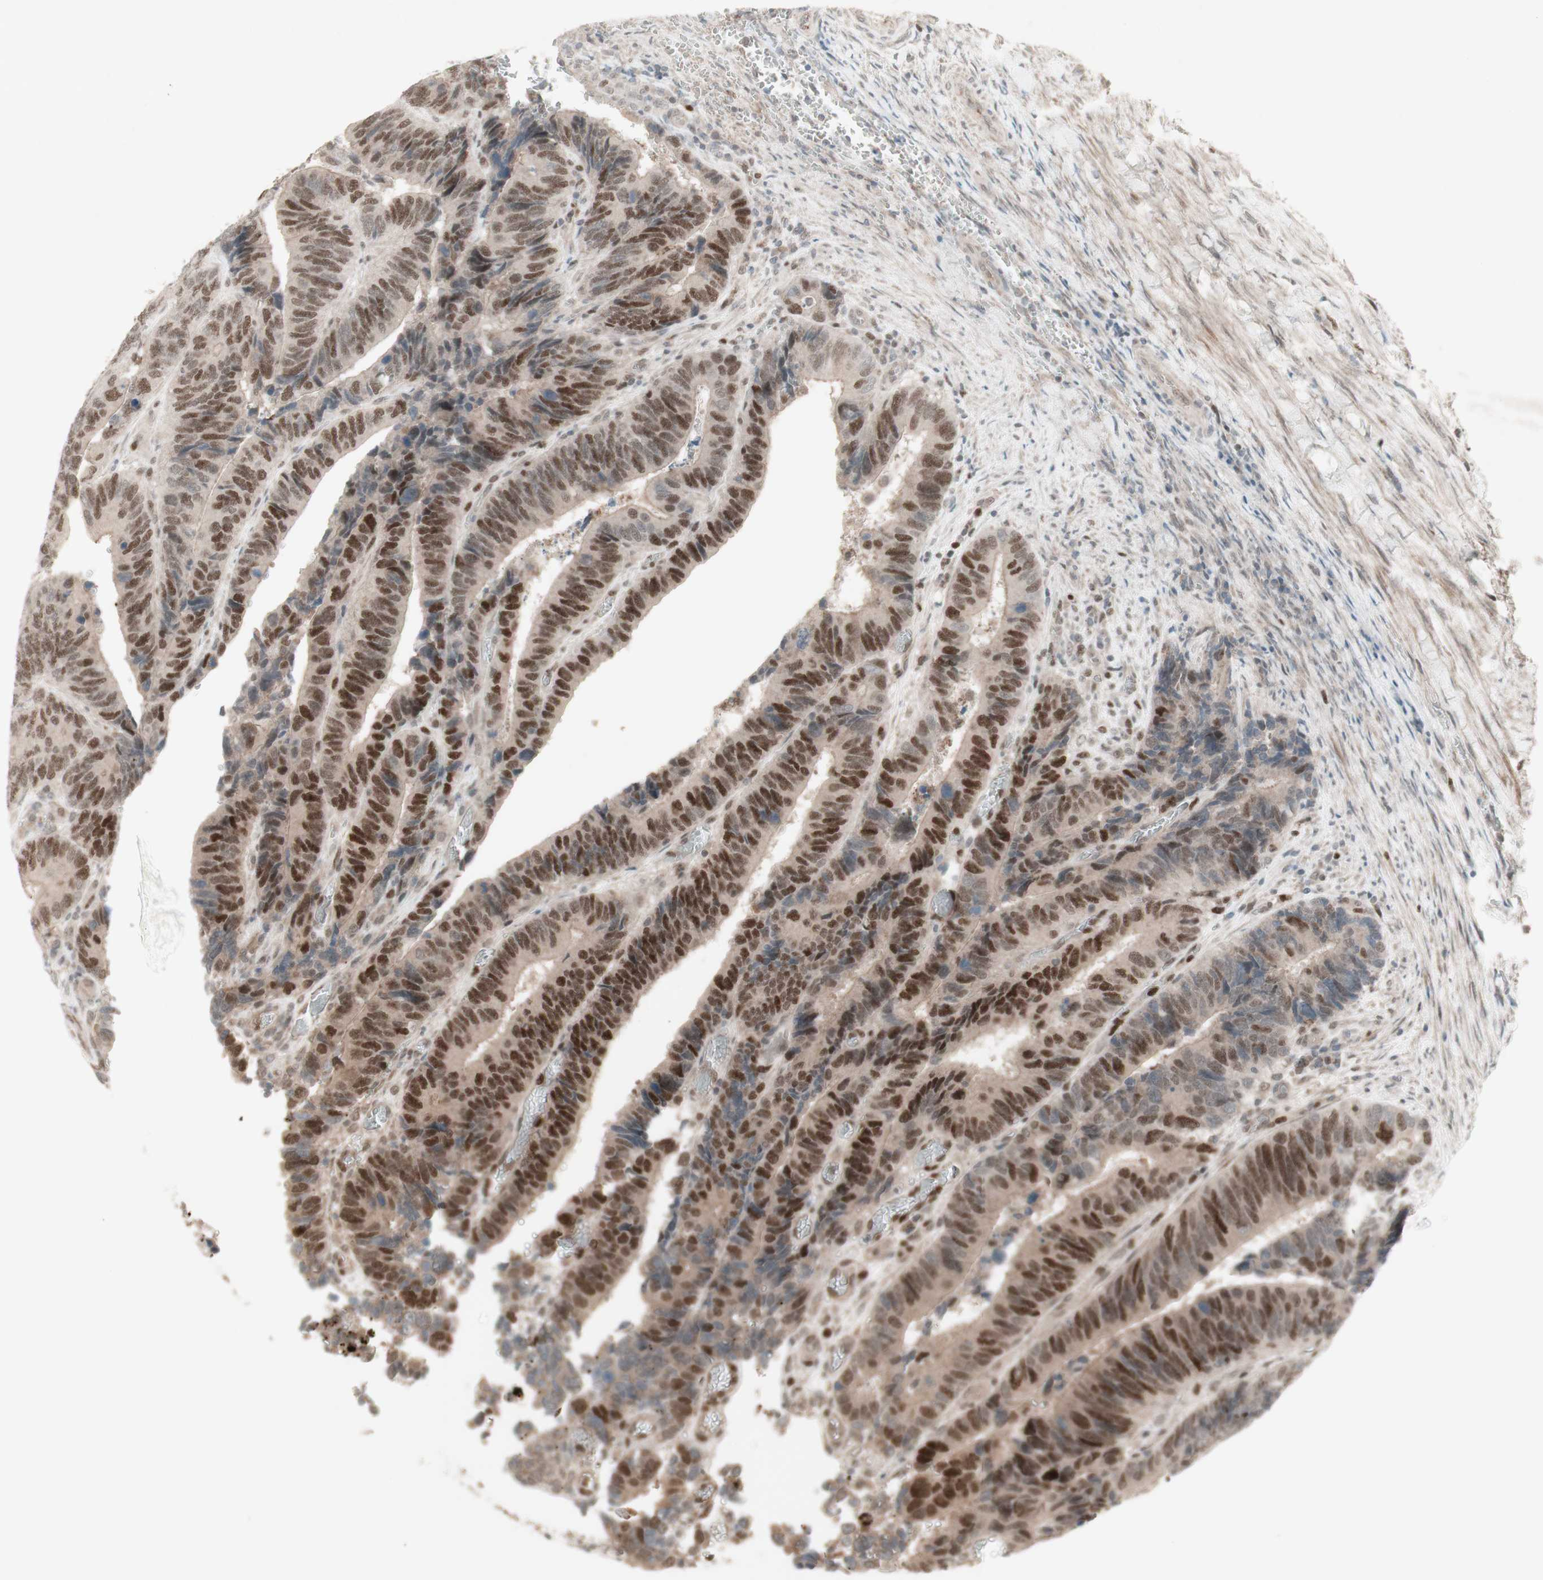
{"staining": {"intensity": "strong", "quantity": ">75%", "location": "cytoplasmic/membranous,nuclear"}, "tissue": "colorectal cancer", "cell_type": "Tumor cells", "image_type": "cancer", "snomed": [{"axis": "morphology", "description": "Adenocarcinoma, NOS"}, {"axis": "topography", "description": "Colon"}], "caption": "Tumor cells display strong cytoplasmic/membranous and nuclear staining in approximately >75% of cells in colorectal cancer.", "gene": "MSH6", "patient": {"sex": "male", "age": 72}}